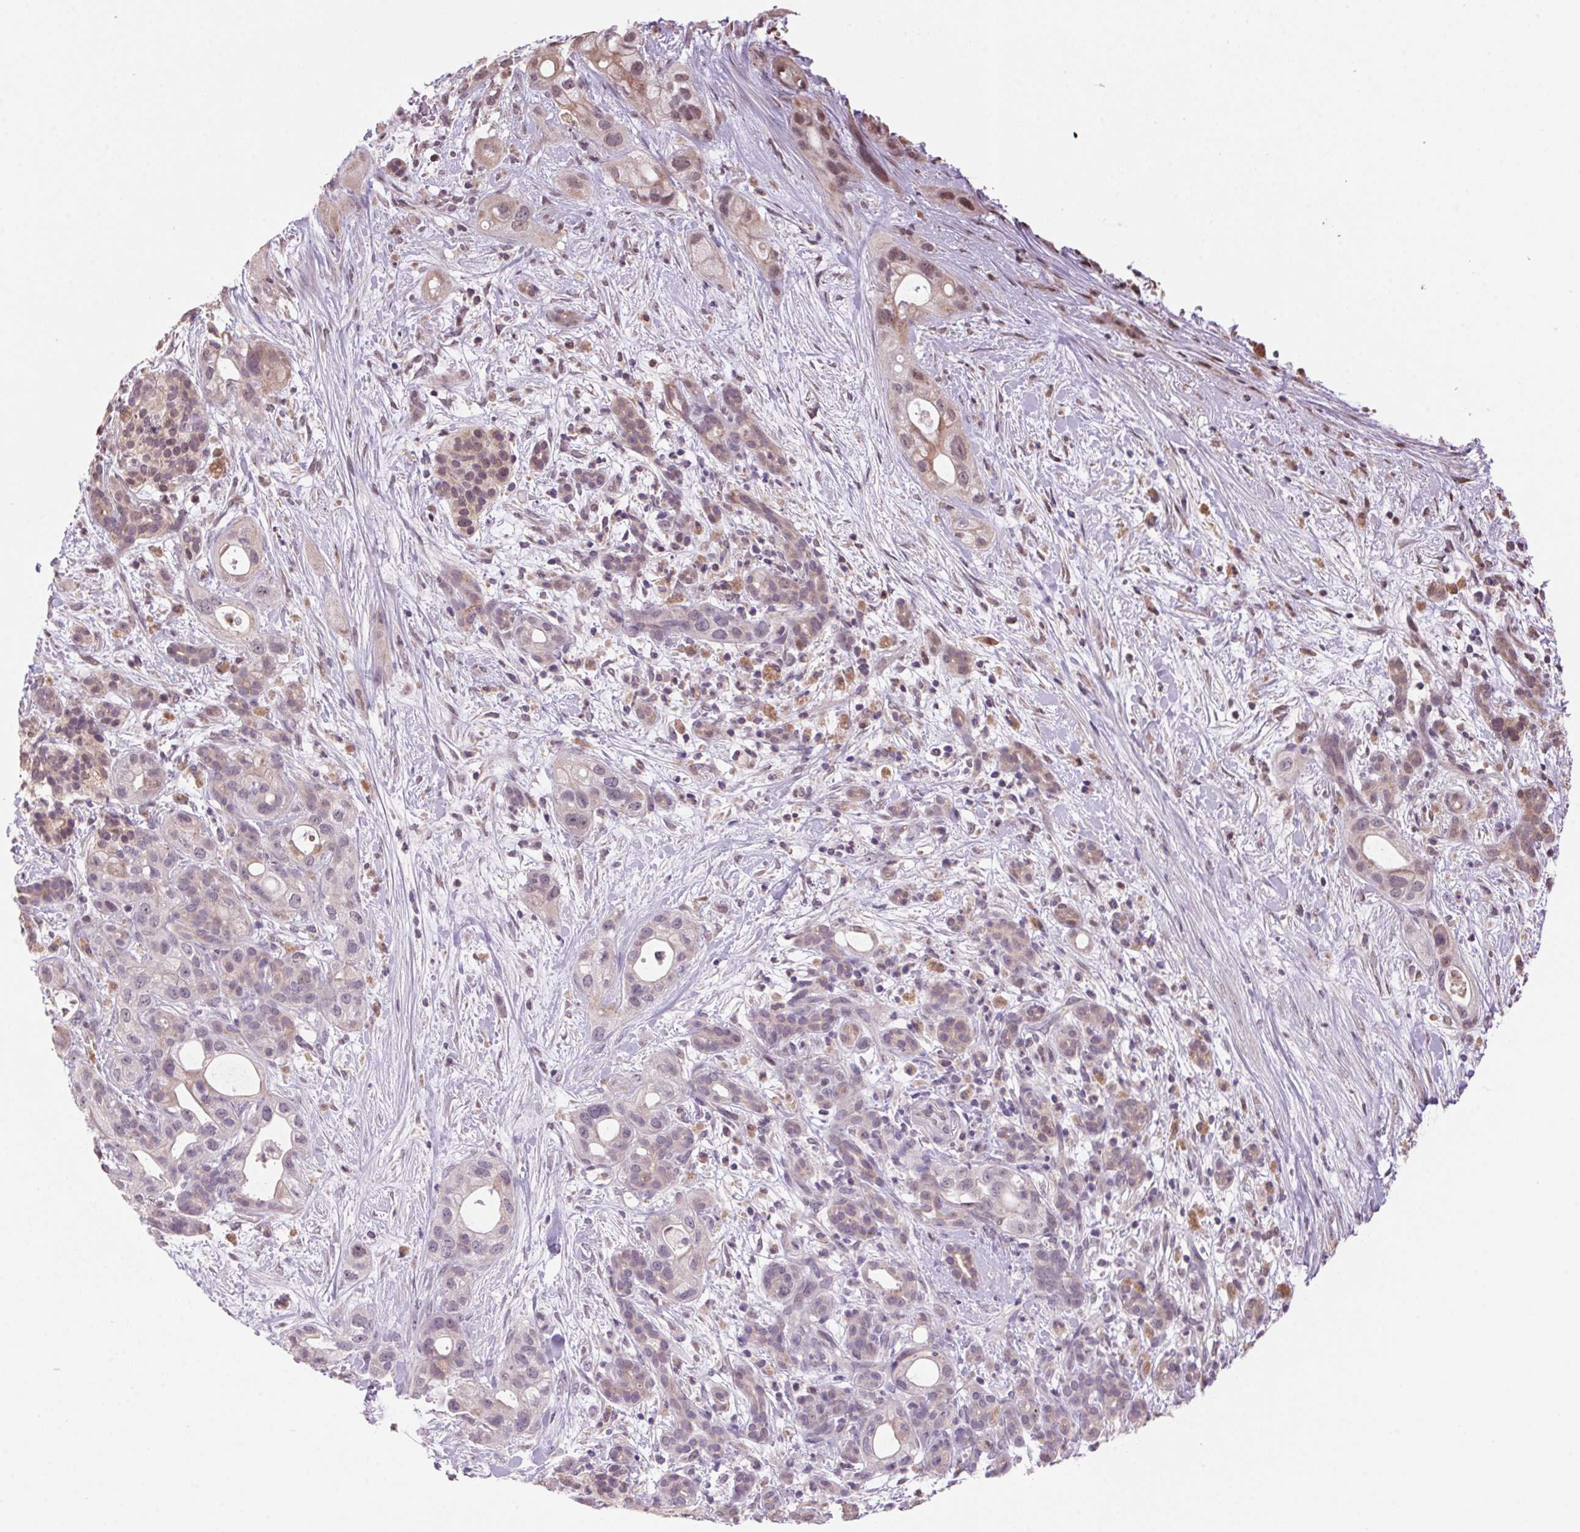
{"staining": {"intensity": "weak", "quantity": "<25%", "location": "cytoplasmic/membranous,nuclear"}, "tissue": "pancreatic cancer", "cell_type": "Tumor cells", "image_type": "cancer", "snomed": [{"axis": "morphology", "description": "Adenocarcinoma, NOS"}, {"axis": "topography", "description": "Pancreas"}], "caption": "Histopathology image shows no significant protein expression in tumor cells of adenocarcinoma (pancreatic). (Brightfield microscopy of DAB immunohistochemistry (IHC) at high magnification).", "gene": "VWA3B", "patient": {"sex": "male", "age": 44}}